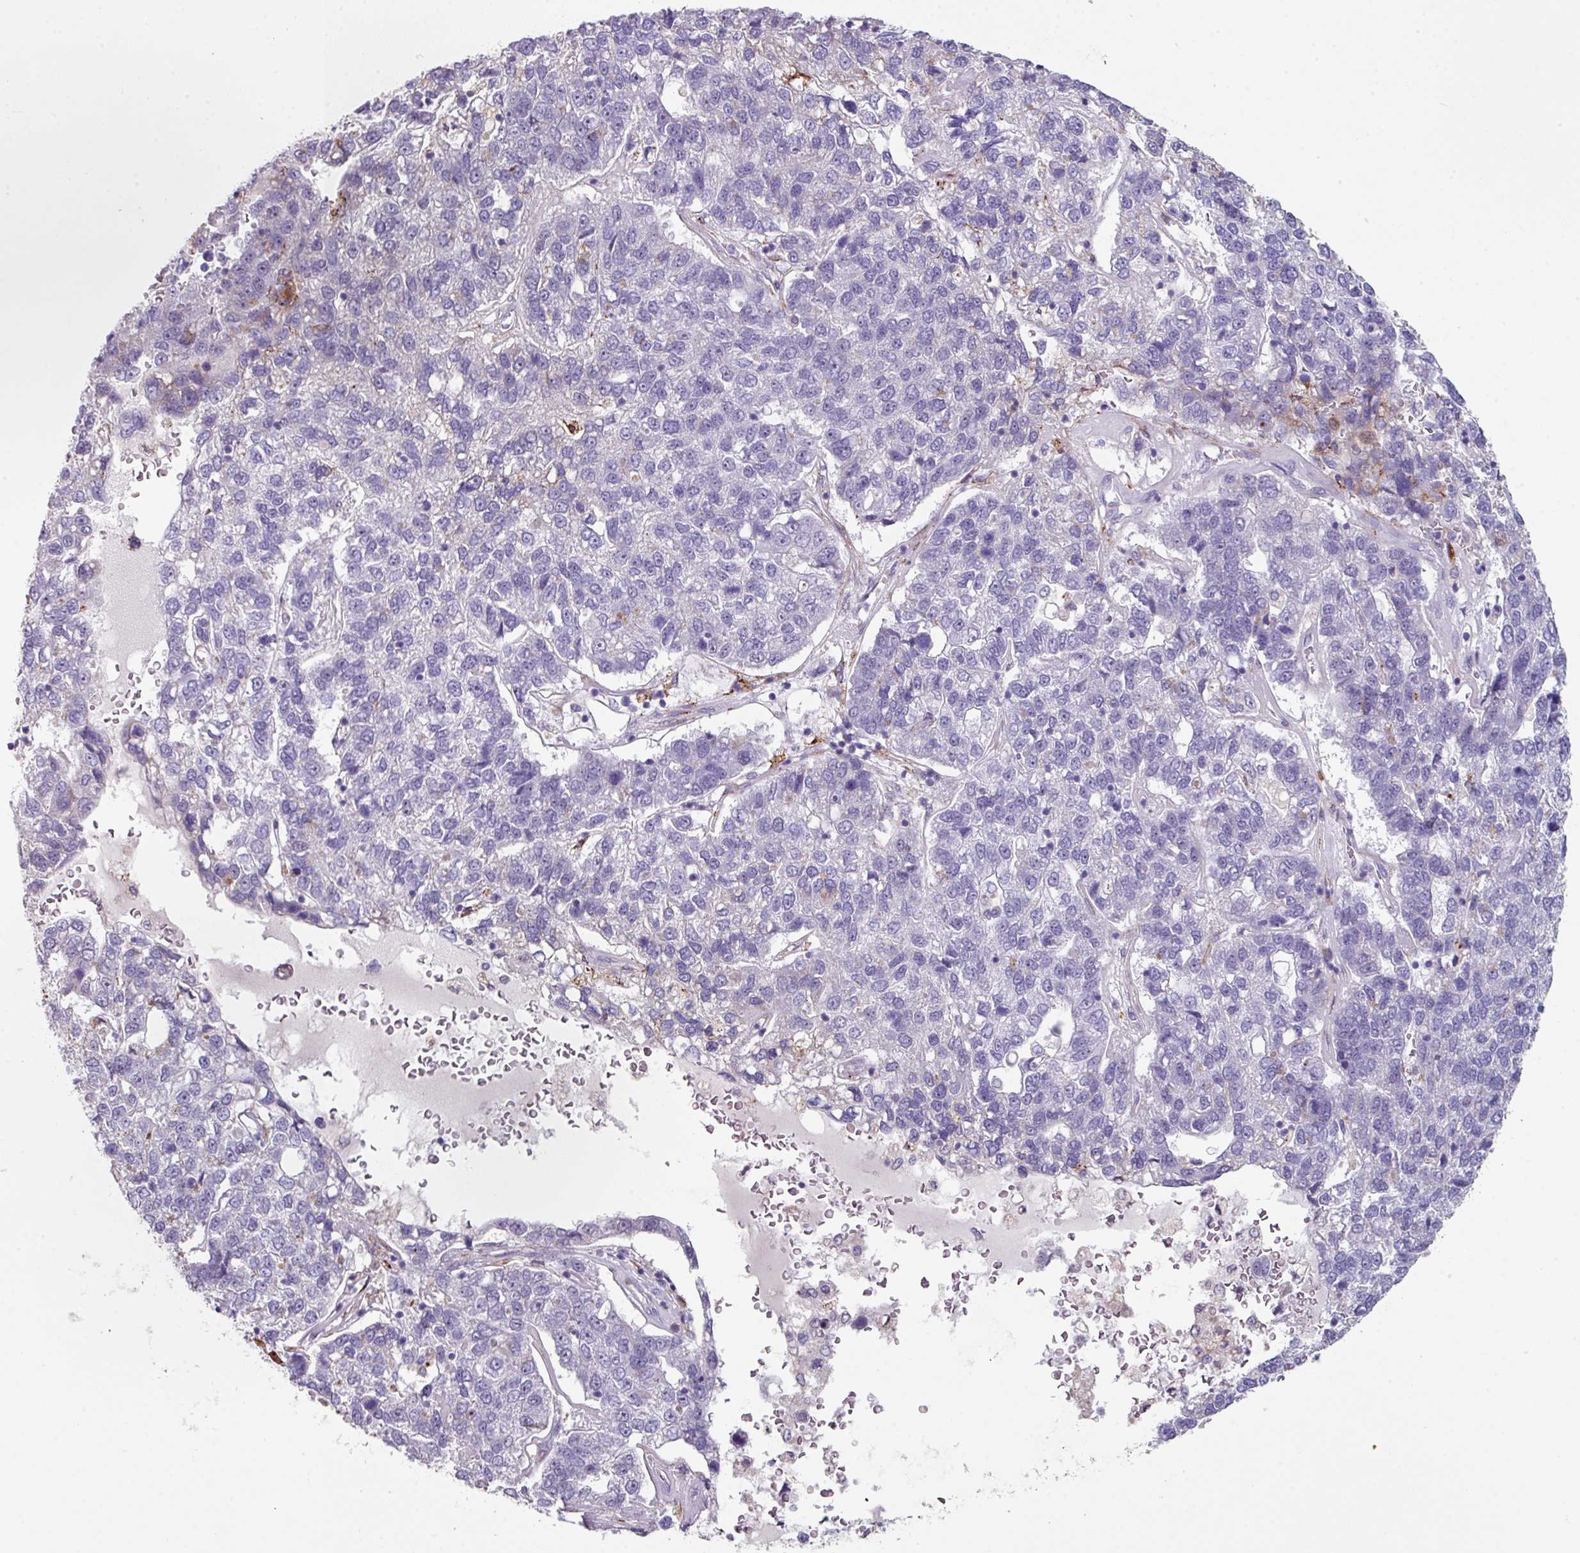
{"staining": {"intensity": "negative", "quantity": "none", "location": "none"}, "tissue": "pancreatic cancer", "cell_type": "Tumor cells", "image_type": "cancer", "snomed": [{"axis": "morphology", "description": "Adenocarcinoma, NOS"}, {"axis": "topography", "description": "Pancreas"}], "caption": "The micrograph reveals no significant expression in tumor cells of pancreatic cancer (adenocarcinoma).", "gene": "BMS1", "patient": {"sex": "female", "age": 61}}